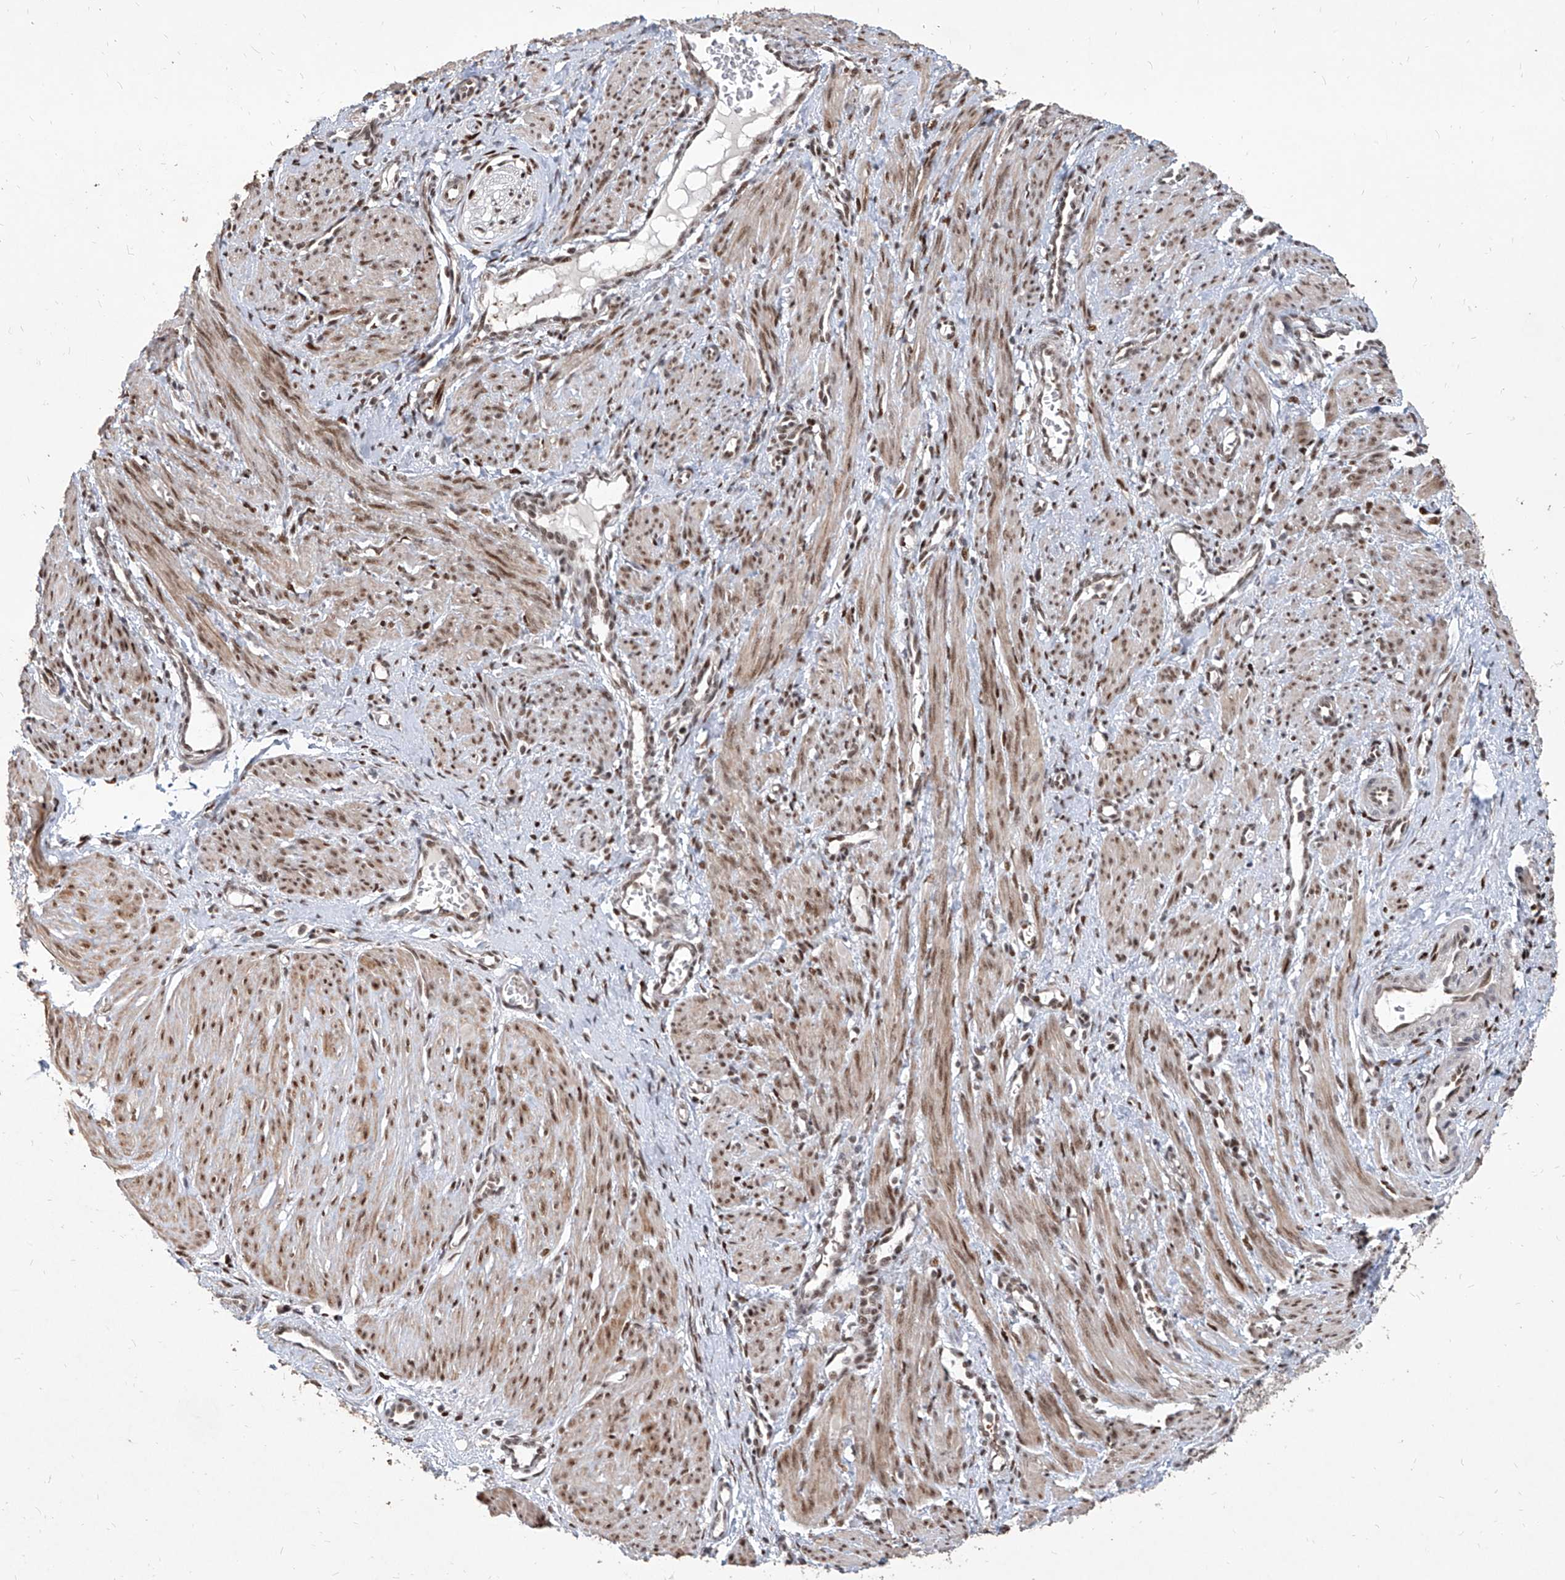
{"staining": {"intensity": "moderate", "quantity": ">75%", "location": "nuclear"}, "tissue": "smooth muscle", "cell_type": "Smooth muscle cells", "image_type": "normal", "snomed": [{"axis": "morphology", "description": "Normal tissue, NOS"}, {"axis": "topography", "description": "Endometrium"}], "caption": "An image of human smooth muscle stained for a protein demonstrates moderate nuclear brown staining in smooth muscle cells.", "gene": "IRF2", "patient": {"sex": "female", "age": 33}}